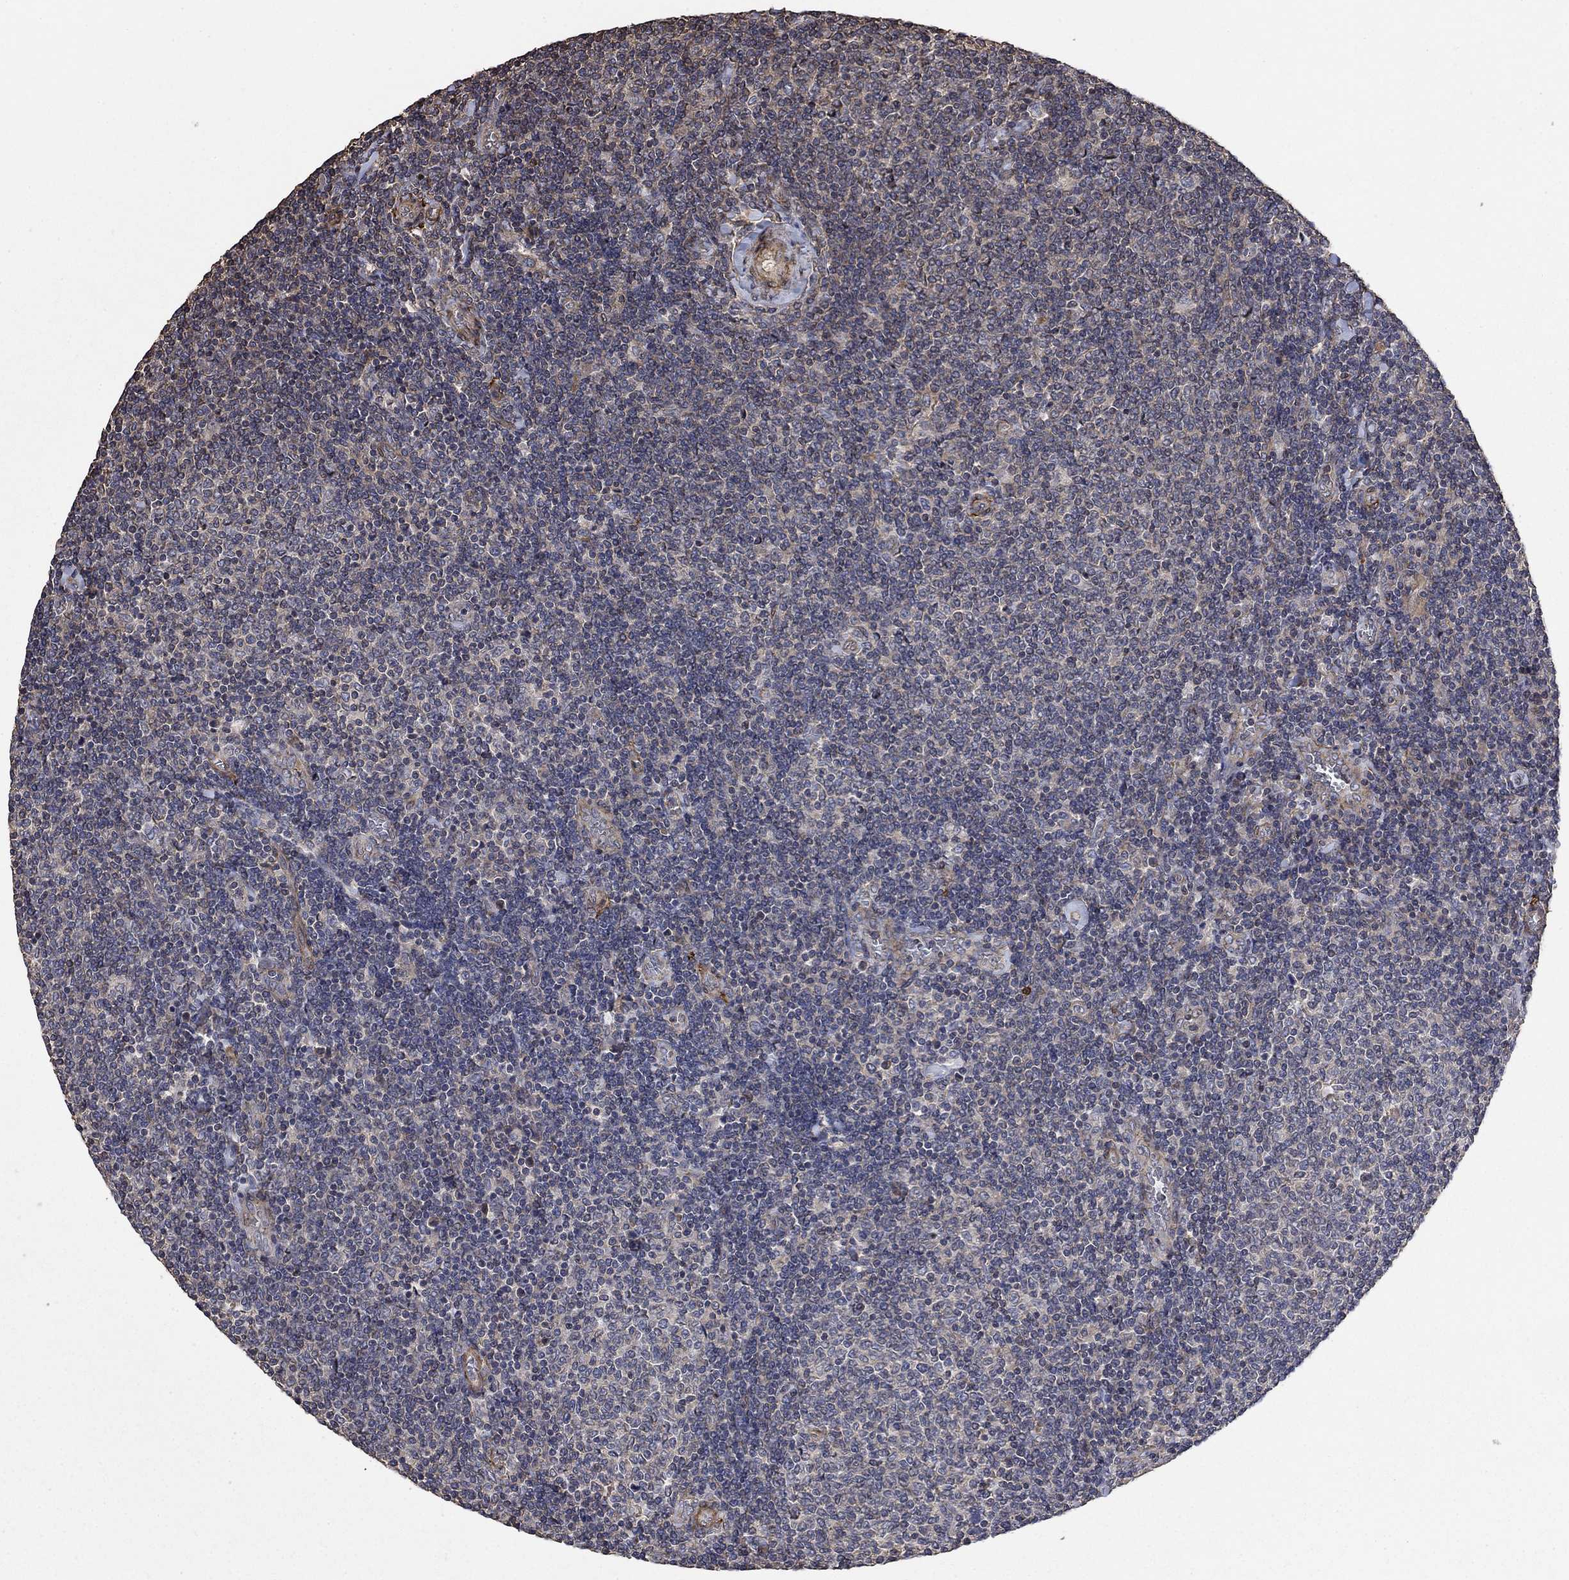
{"staining": {"intensity": "negative", "quantity": "none", "location": "none"}, "tissue": "lymphoma", "cell_type": "Tumor cells", "image_type": "cancer", "snomed": [{"axis": "morphology", "description": "Malignant lymphoma, non-Hodgkin's type, Low grade"}, {"axis": "topography", "description": "Lymph node"}], "caption": "An immunohistochemistry (IHC) micrograph of lymphoma is shown. There is no staining in tumor cells of lymphoma.", "gene": "PDE3A", "patient": {"sex": "male", "age": 52}}